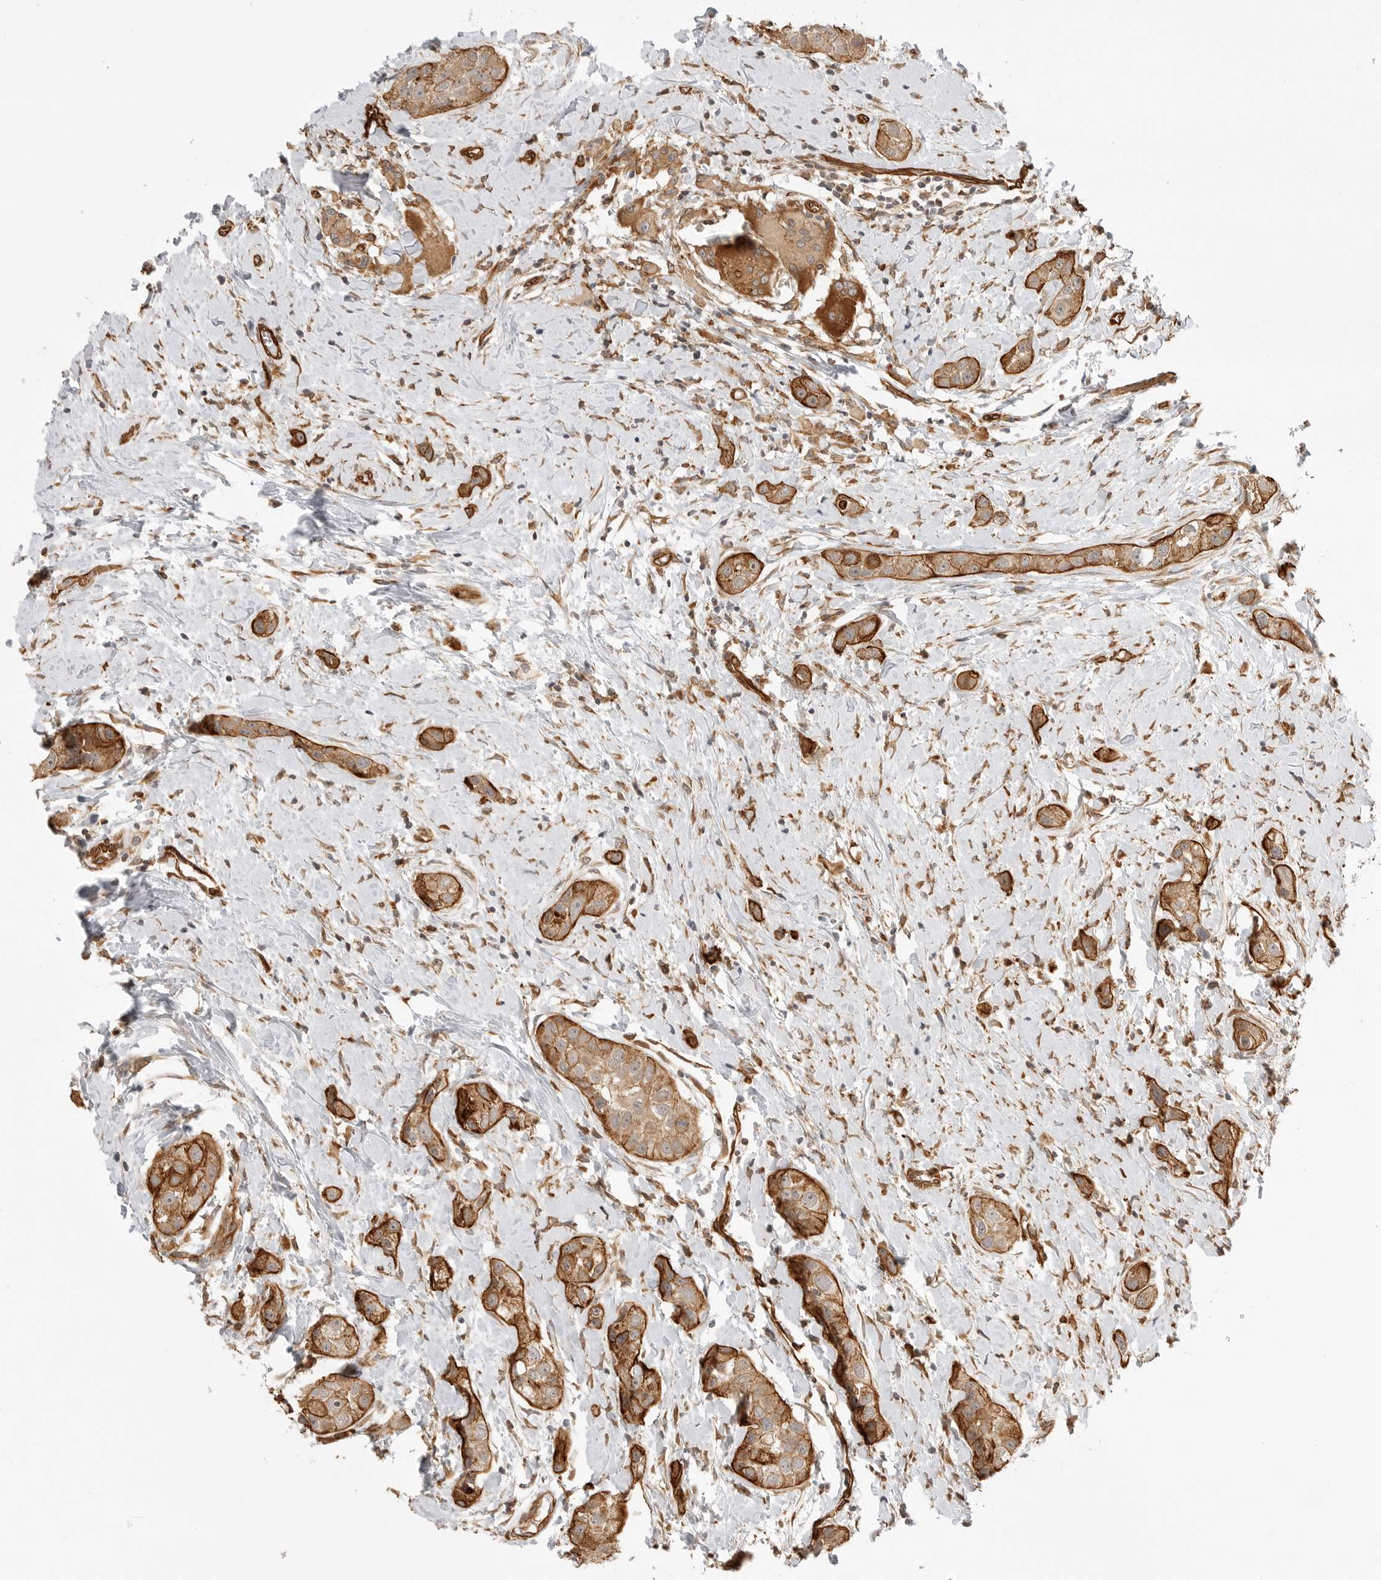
{"staining": {"intensity": "moderate", "quantity": ">75%", "location": "cytoplasmic/membranous"}, "tissue": "head and neck cancer", "cell_type": "Tumor cells", "image_type": "cancer", "snomed": [{"axis": "morphology", "description": "Normal tissue, NOS"}, {"axis": "morphology", "description": "Squamous cell carcinoma, NOS"}, {"axis": "topography", "description": "Skeletal muscle"}, {"axis": "topography", "description": "Head-Neck"}], "caption": "Head and neck cancer (squamous cell carcinoma) tissue exhibits moderate cytoplasmic/membranous staining in approximately >75% of tumor cells", "gene": "ATOH7", "patient": {"sex": "male", "age": 51}}